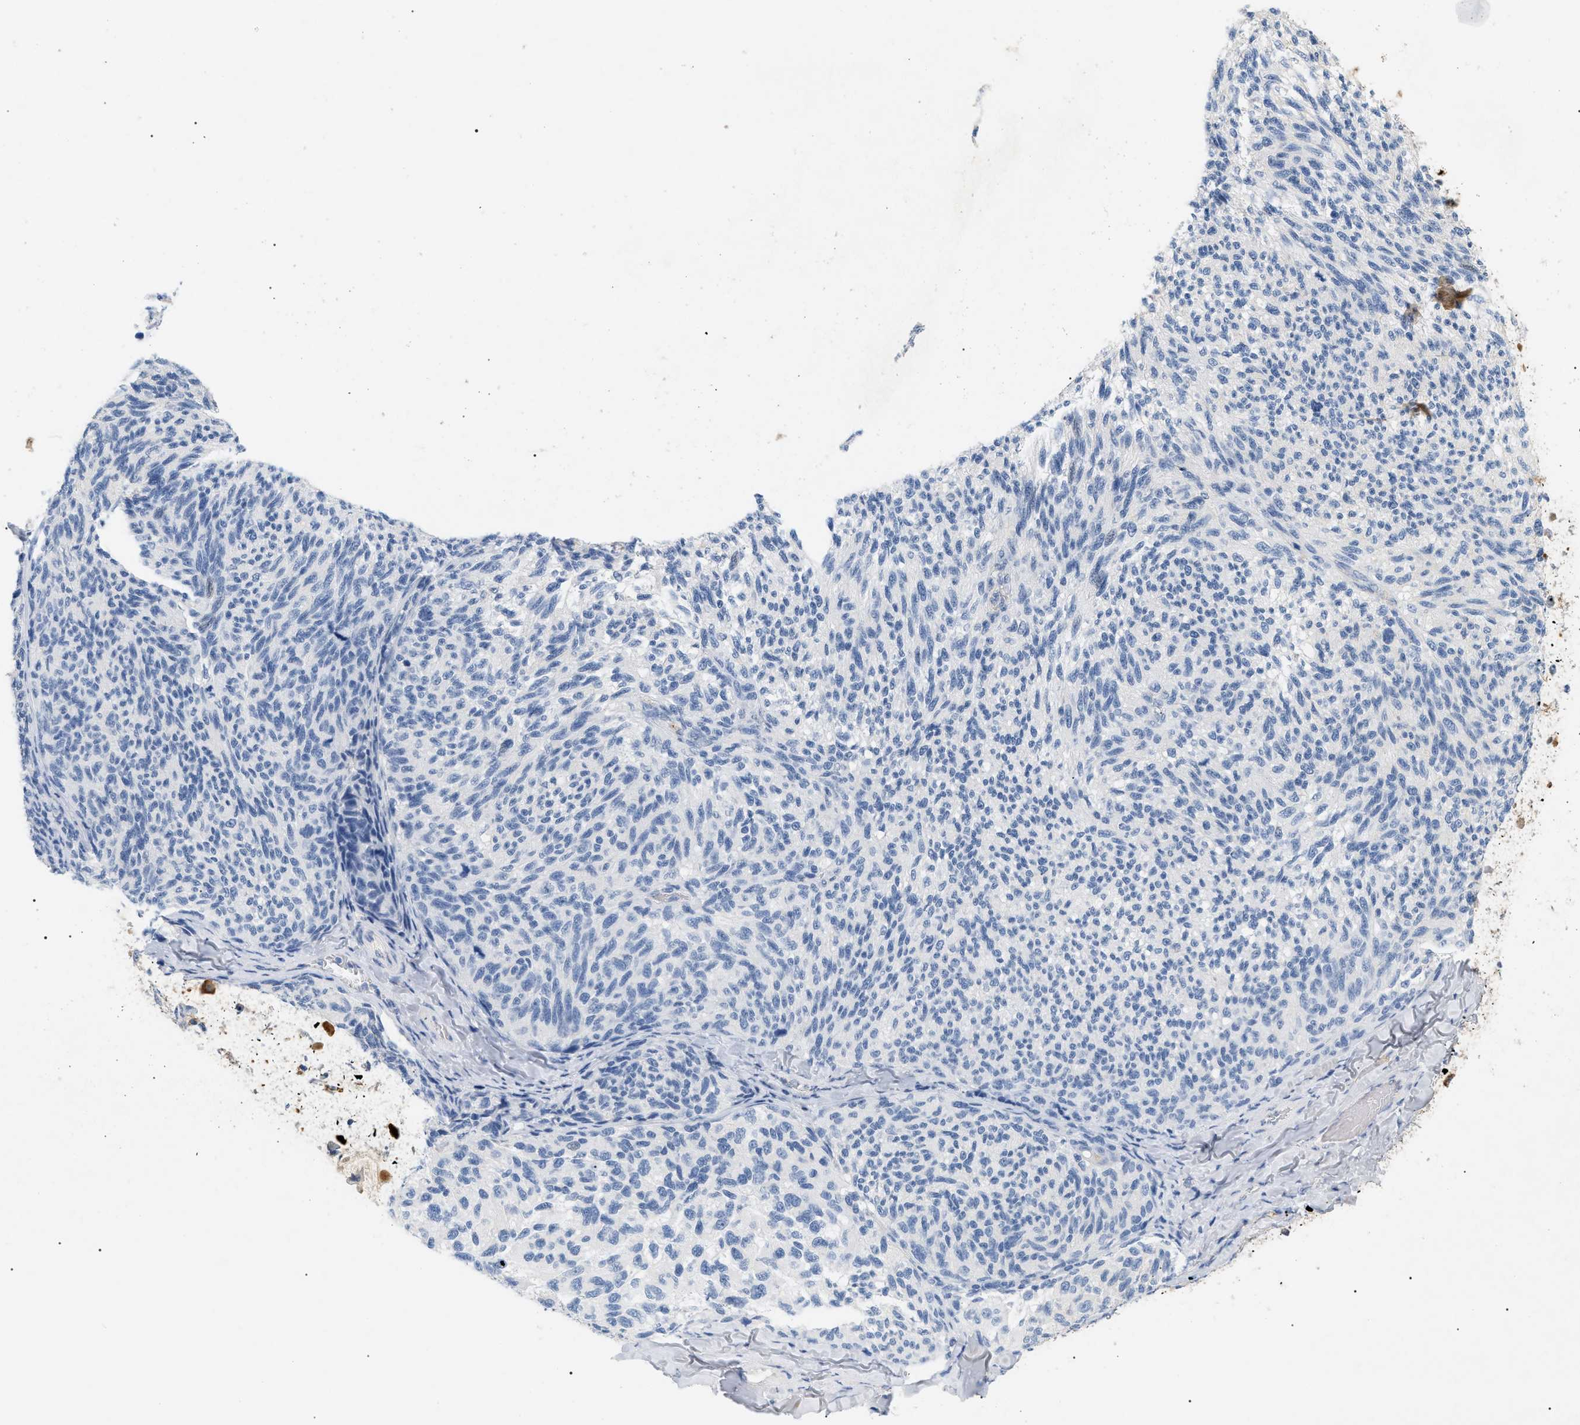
{"staining": {"intensity": "negative", "quantity": "none", "location": "none"}, "tissue": "melanoma", "cell_type": "Tumor cells", "image_type": "cancer", "snomed": [{"axis": "morphology", "description": "Malignant melanoma, NOS"}, {"axis": "topography", "description": "Skin"}], "caption": "This is an immunohistochemistry image of melanoma. There is no staining in tumor cells.", "gene": "CFH", "patient": {"sex": "female", "age": 73}}